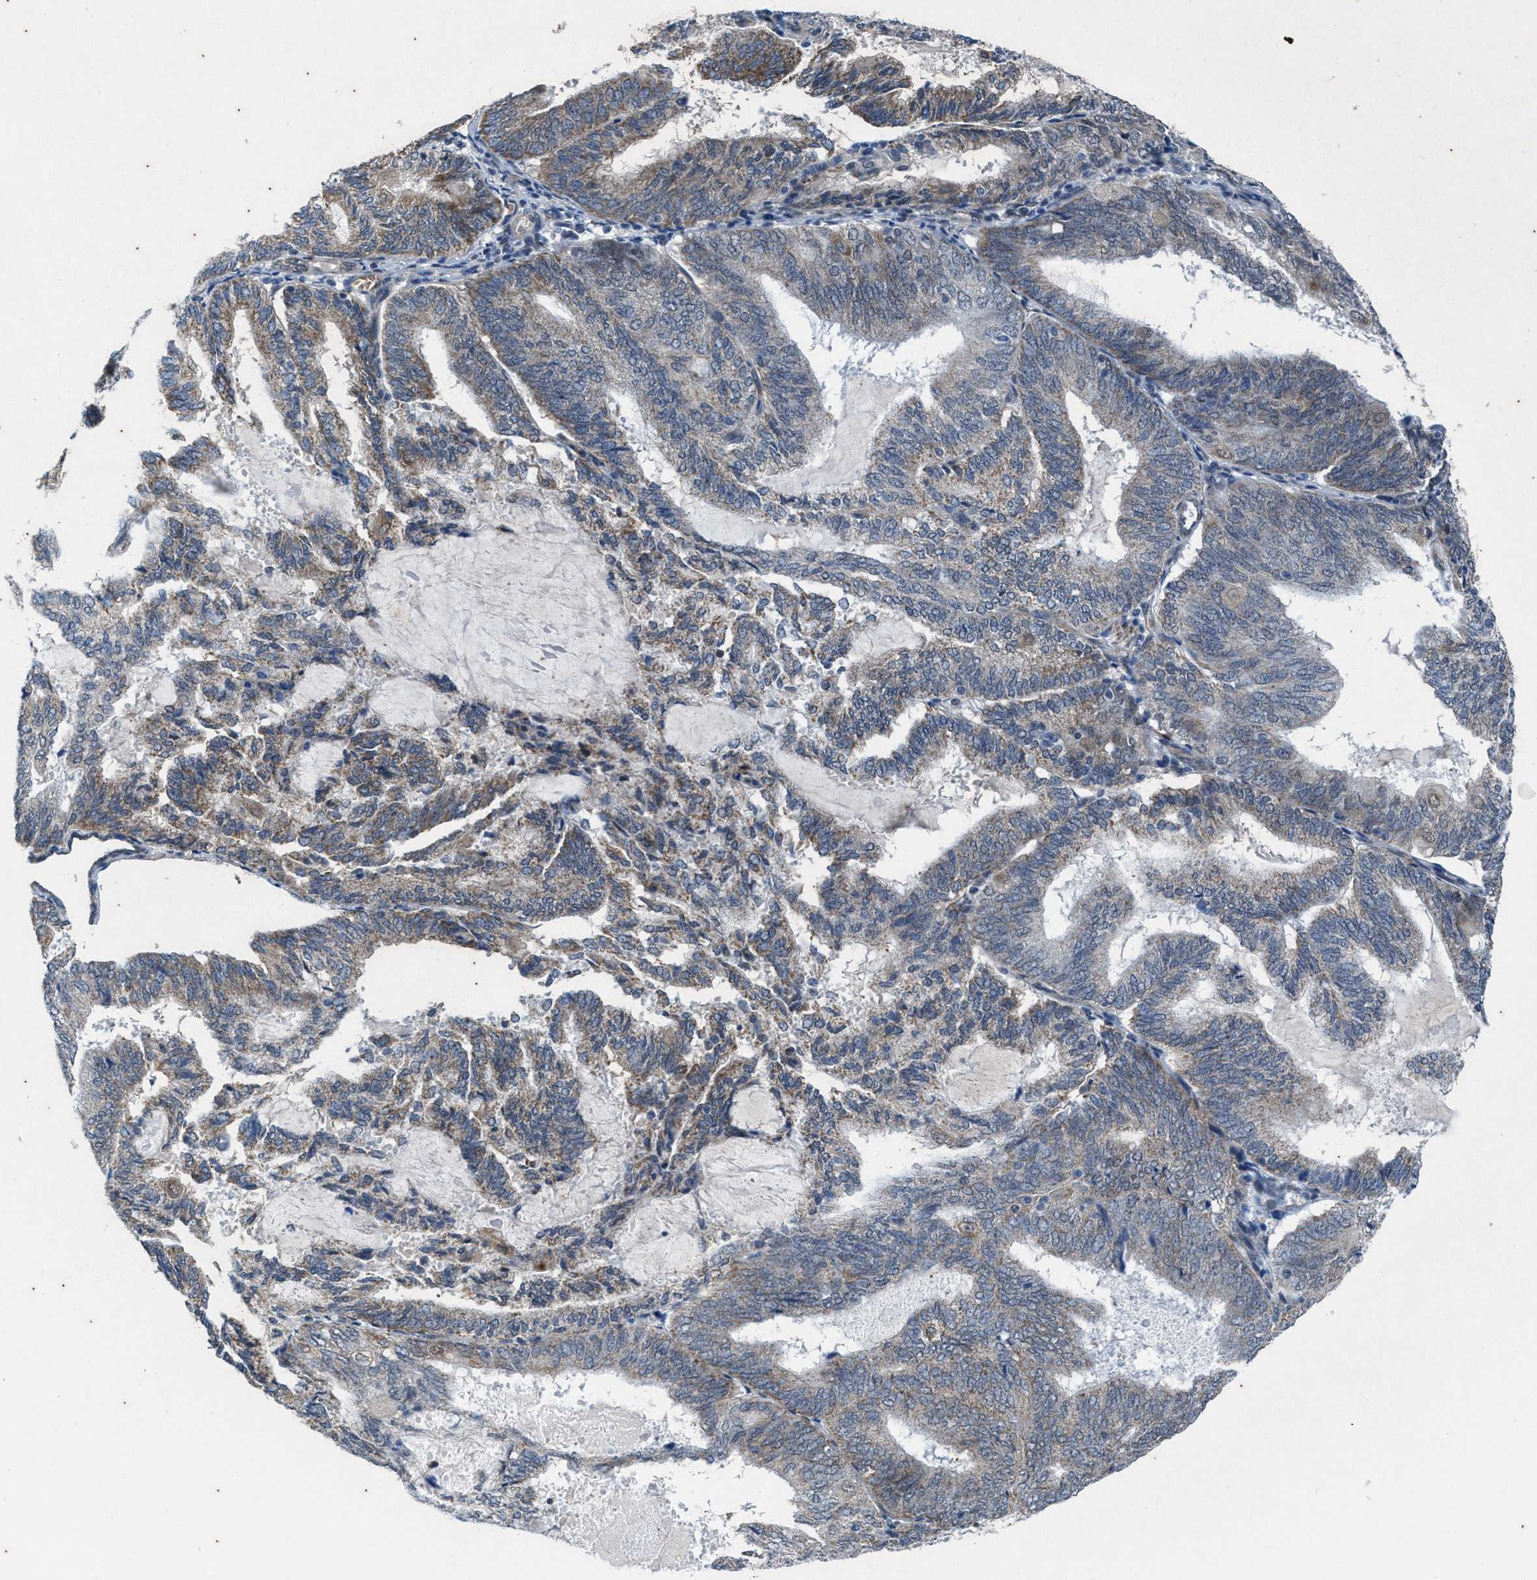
{"staining": {"intensity": "moderate", "quantity": "25%-75%", "location": "cytoplasmic/membranous"}, "tissue": "endometrial cancer", "cell_type": "Tumor cells", "image_type": "cancer", "snomed": [{"axis": "morphology", "description": "Adenocarcinoma, NOS"}, {"axis": "topography", "description": "Endometrium"}], "caption": "Immunohistochemistry histopathology image of neoplastic tissue: endometrial adenocarcinoma stained using immunohistochemistry (IHC) demonstrates medium levels of moderate protein expression localized specifically in the cytoplasmic/membranous of tumor cells, appearing as a cytoplasmic/membranous brown color.", "gene": "KIF24", "patient": {"sex": "female", "age": 81}}